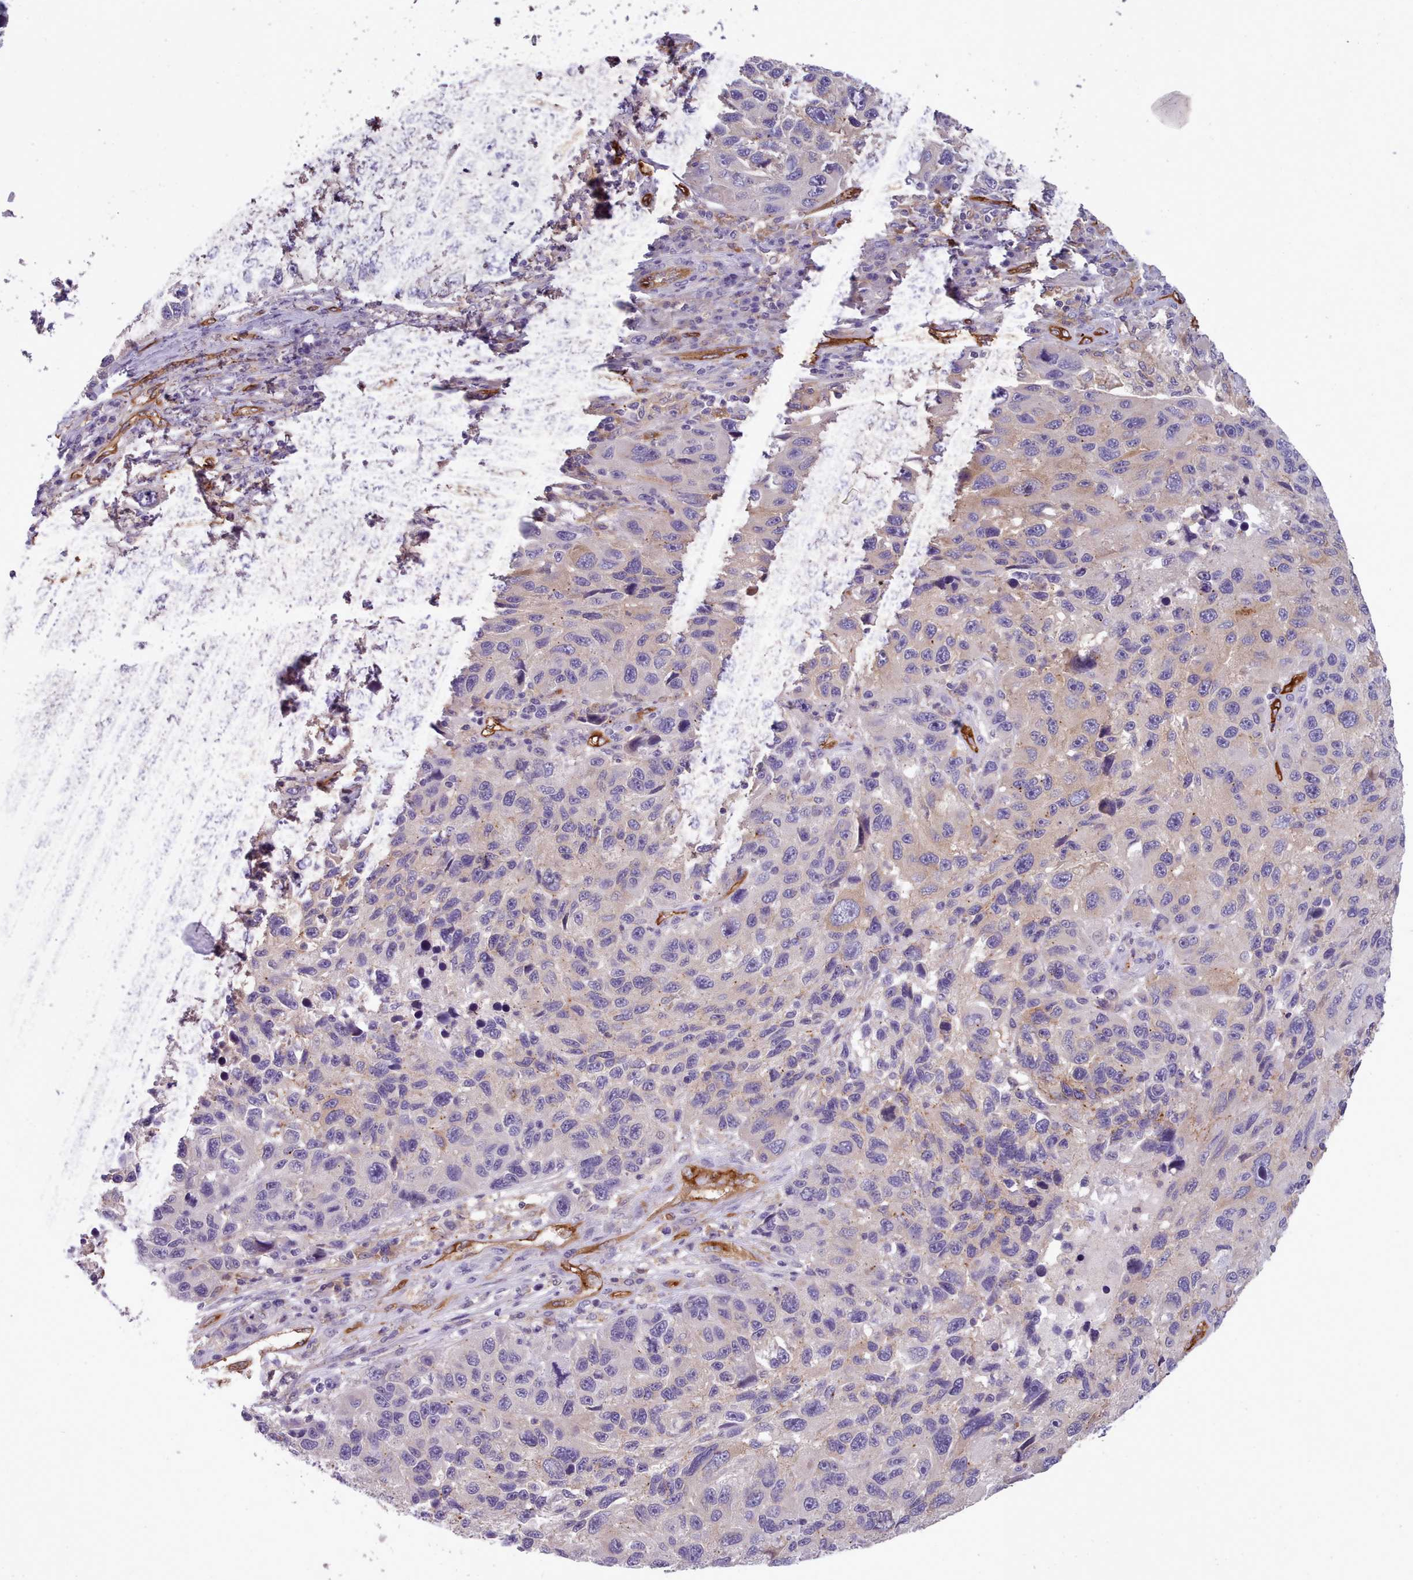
{"staining": {"intensity": "negative", "quantity": "none", "location": "none"}, "tissue": "melanoma", "cell_type": "Tumor cells", "image_type": "cancer", "snomed": [{"axis": "morphology", "description": "Malignant melanoma, NOS"}, {"axis": "topography", "description": "Skin"}], "caption": "Protein analysis of malignant melanoma demonstrates no significant staining in tumor cells. (Brightfield microscopy of DAB (3,3'-diaminobenzidine) IHC at high magnification).", "gene": "CD300LF", "patient": {"sex": "male", "age": 53}}